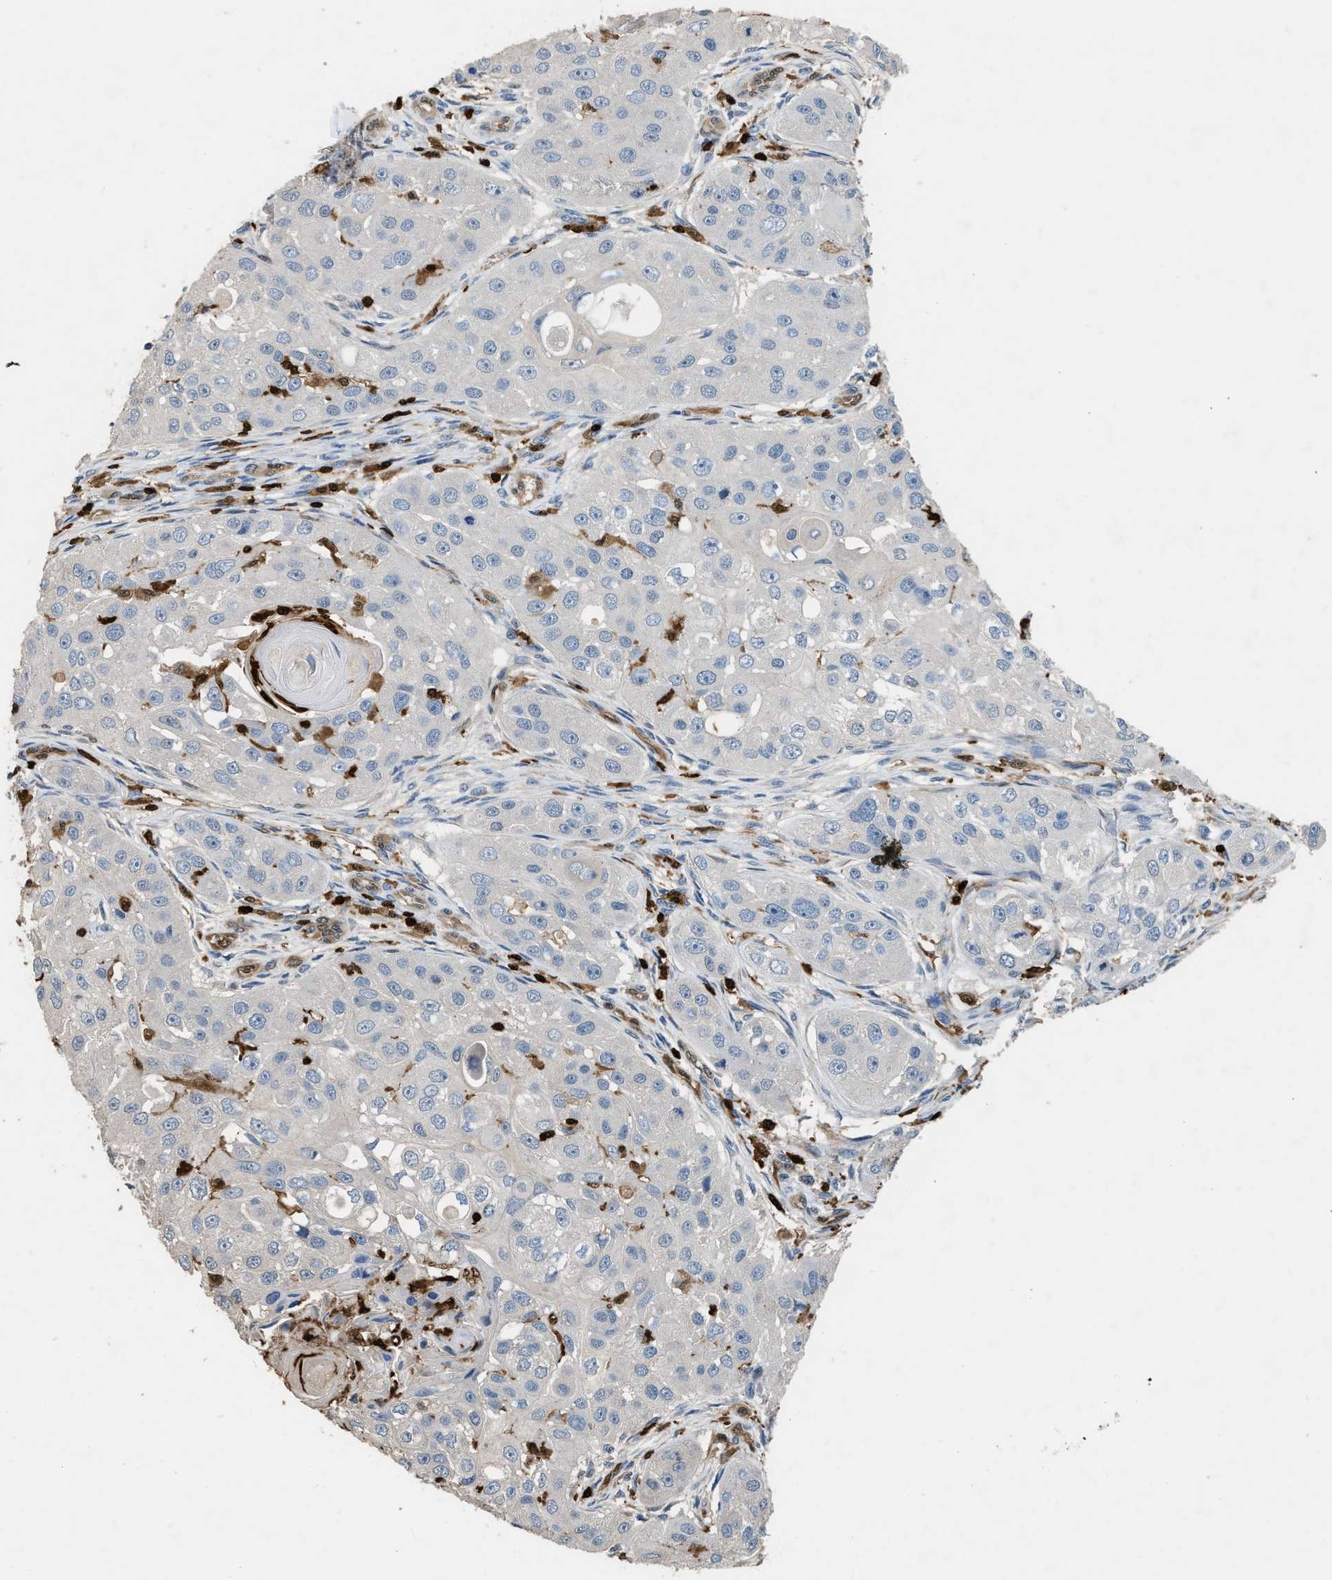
{"staining": {"intensity": "negative", "quantity": "none", "location": "none"}, "tissue": "head and neck cancer", "cell_type": "Tumor cells", "image_type": "cancer", "snomed": [{"axis": "morphology", "description": "Normal tissue, NOS"}, {"axis": "morphology", "description": "Squamous cell carcinoma, NOS"}, {"axis": "topography", "description": "Skeletal muscle"}, {"axis": "topography", "description": "Head-Neck"}], "caption": "The image demonstrates no significant staining in tumor cells of head and neck cancer.", "gene": "ARHGDIB", "patient": {"sex": "male", "age": 51}}